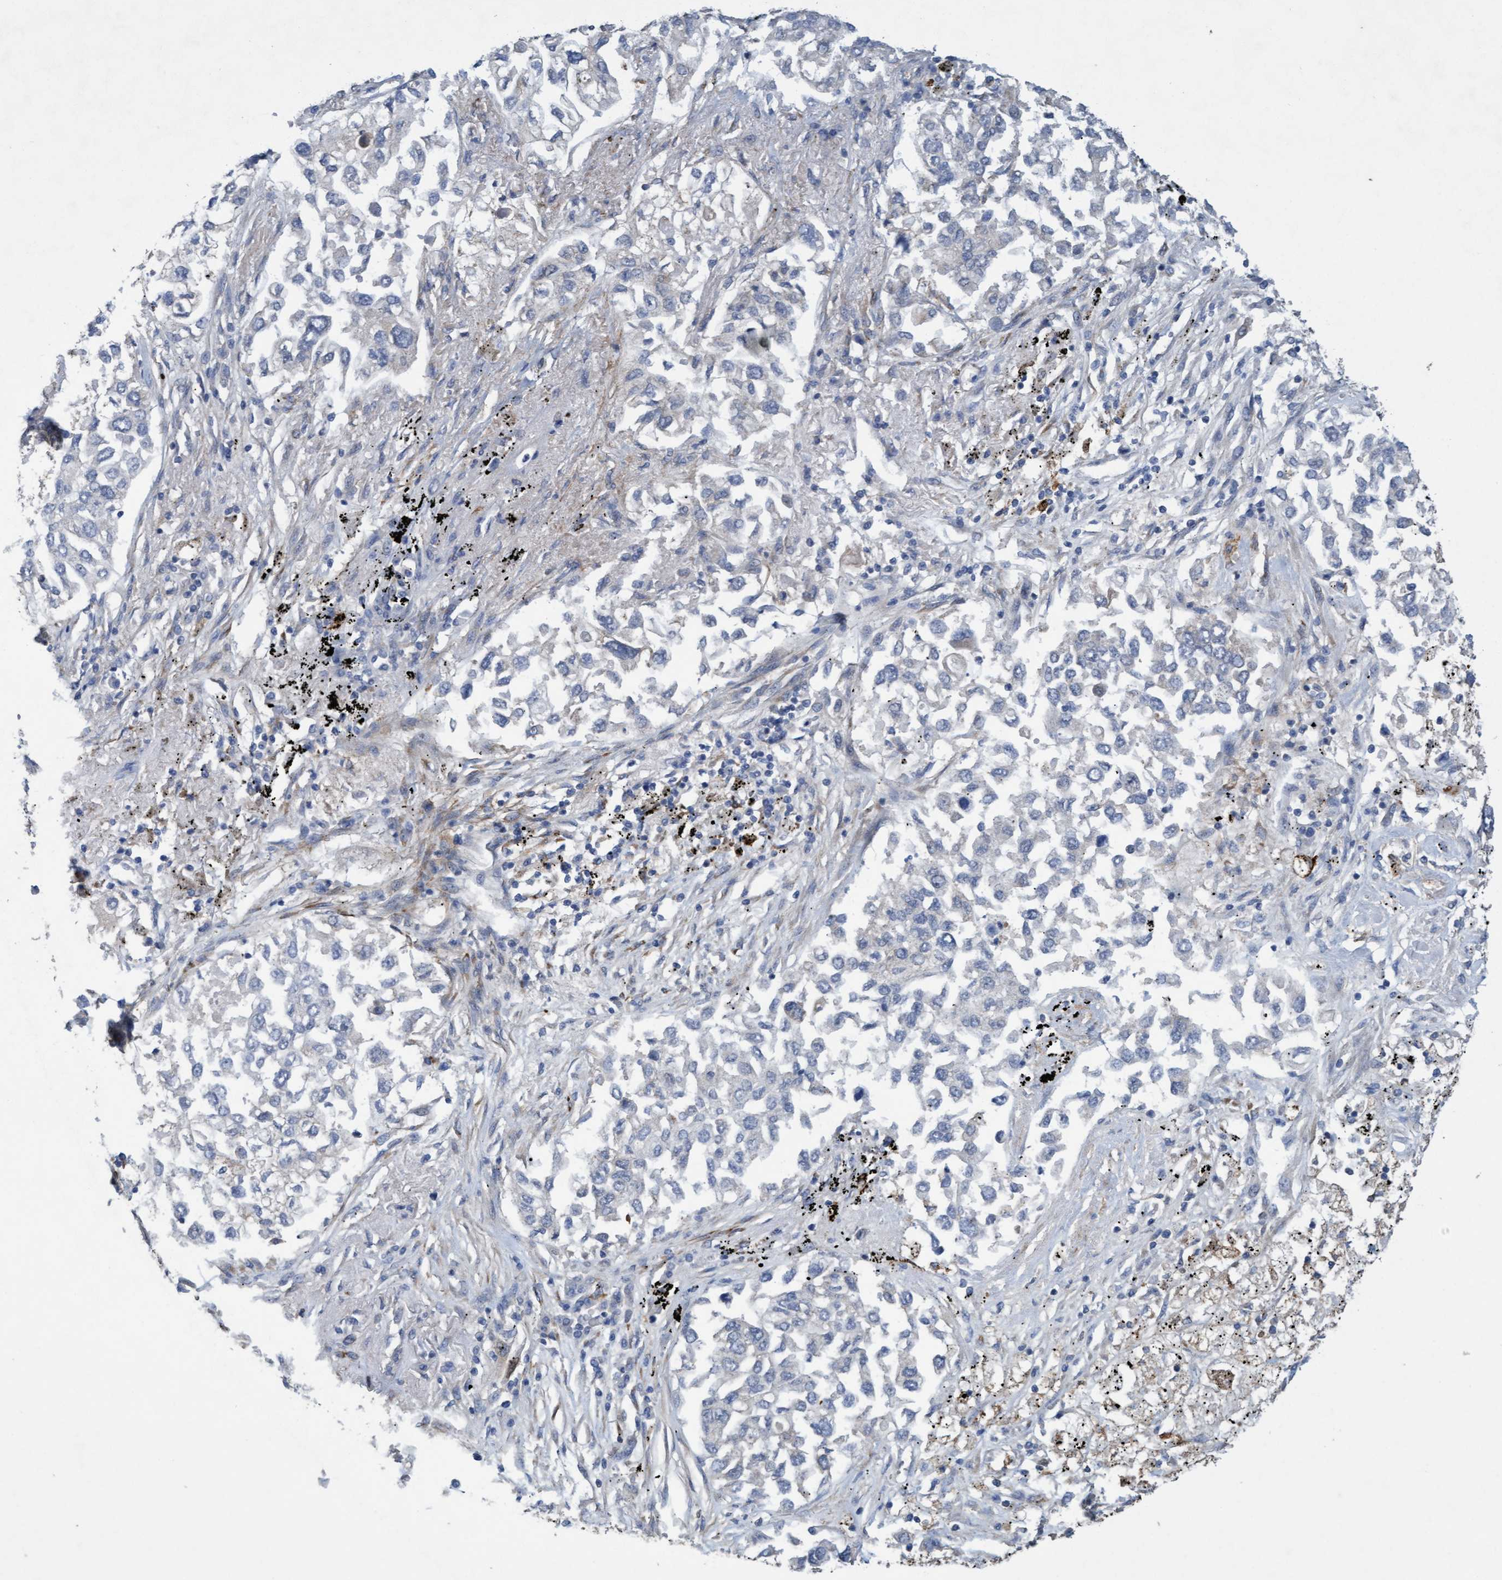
{"staining": {"intensity": "negative", "quantity": "none", "location": "none"}, "tissue": "lung cancer", "cell_type": "Tumor cells", "image_type": "cancer", "snomed": [{"axis": "morphology", "description": "Inflammation, NOS"}, {"axis": "morphology", "description": "Adenocarcinoma, NOS"}, {"axis": "topography", "description": "Lung"}], "caption": "Immunohistochemistry (IHC) image of human lung cancer (adenocarcinoma) stained for a protein (brown), which shows no staining in tumor cells.", "gene": "DDHD2", "patient": {"sex": "male", "age": 63}}